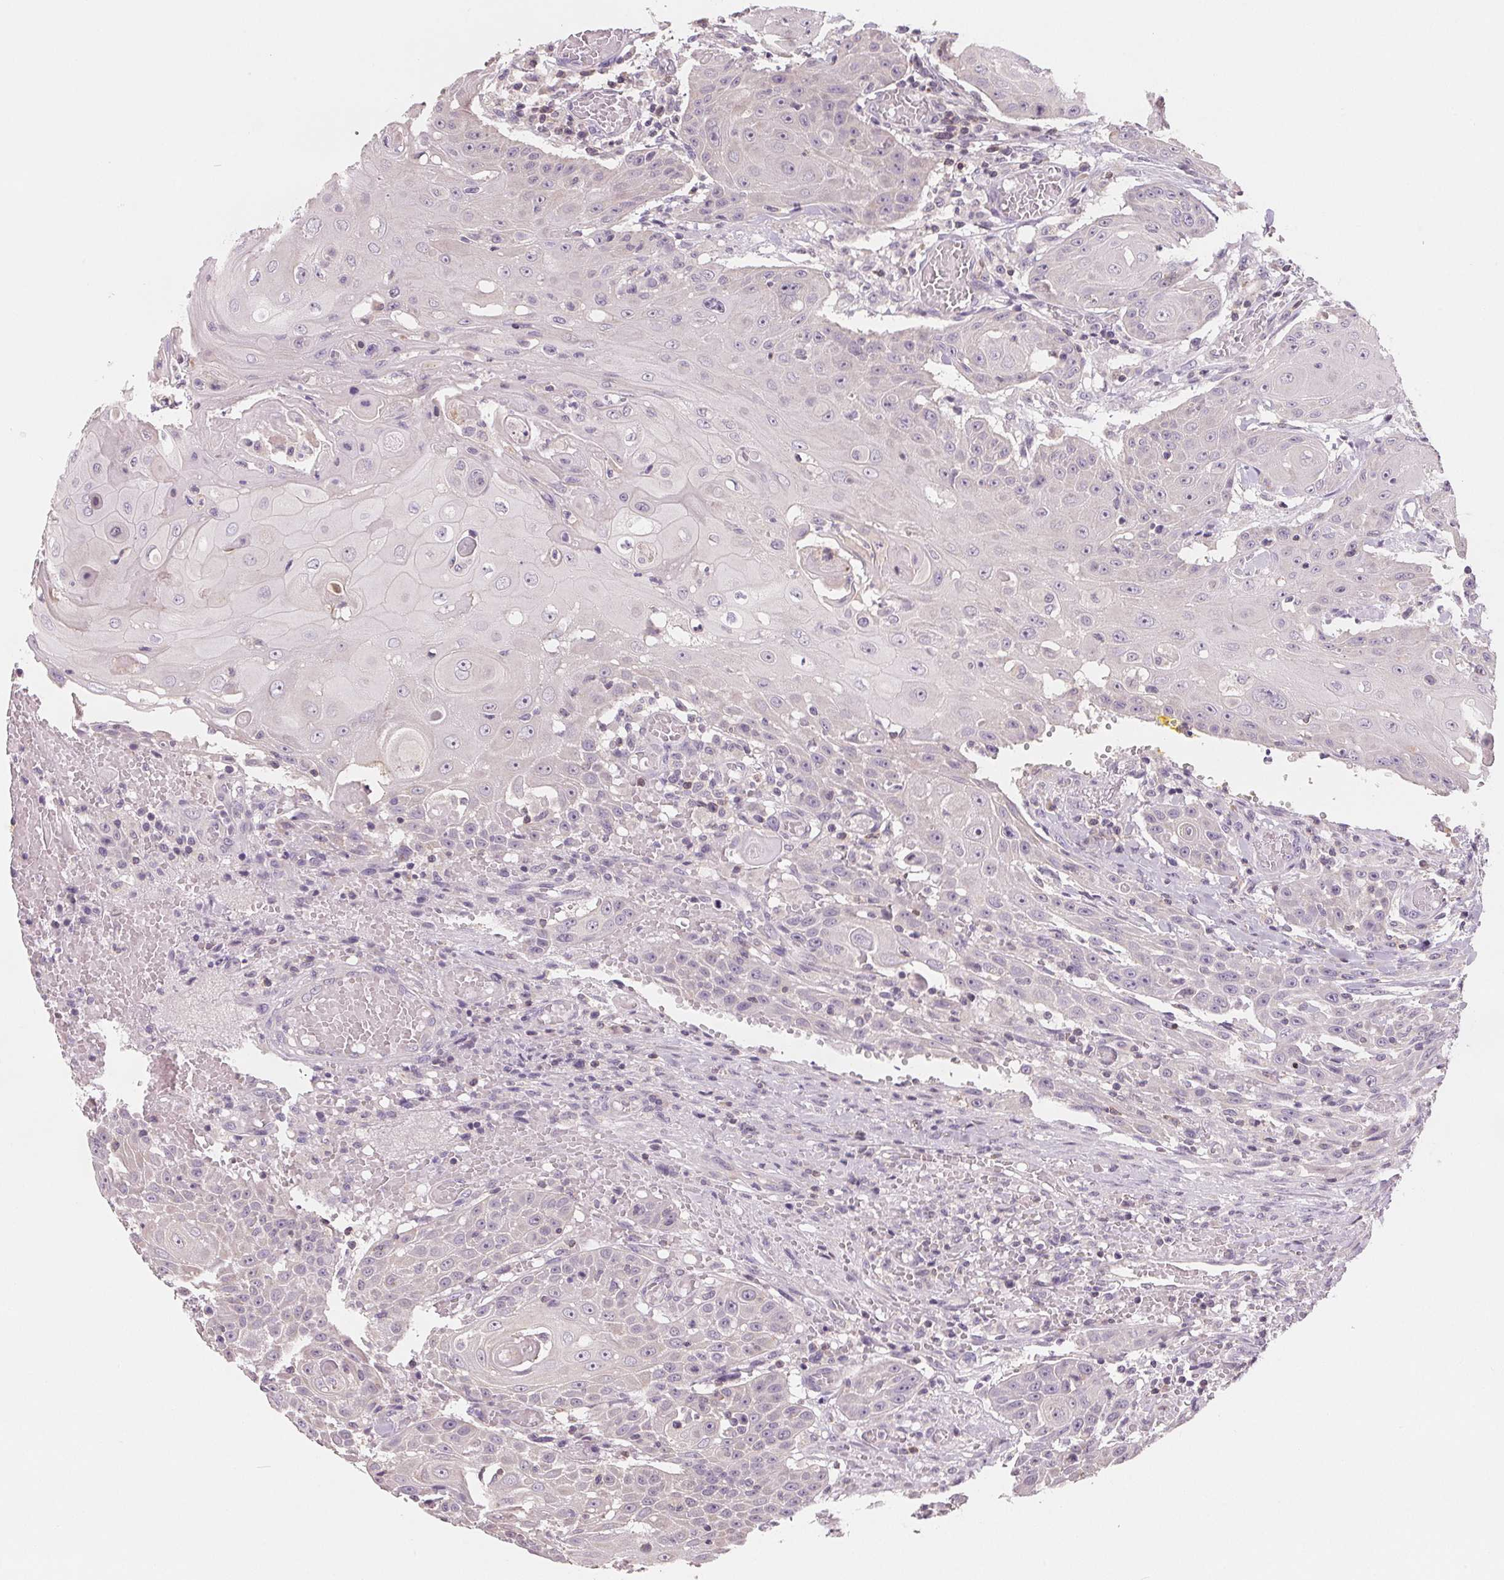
{"staining": {"intensity": "negative", "quantity": "none", "location": "none"}, "tissue": "head and neck cancer", "cell_type": "Tumor cells", "image_type": "cancer", "snomed": [{"axis": "morphology", "description": "Normal tissue, NOS"}, {"axis": "morphology", "description": "Squamous cell carcinoma, NOS"}, {"axis": "topography", "description": "Oral tissue"}, {"axis": "topography", "description": "Head-Neck"}], "caption": "The immunohistochemistry micrograph has no significant staining in tumor cells of squamous cell carcinoma (head and neck) tissue. (Brightfield microscopy of DAB immunohistochemistry (IHC) at high magnification).", "gene": "VTCN1", "patient": {"sex": "female", "age": 55}}